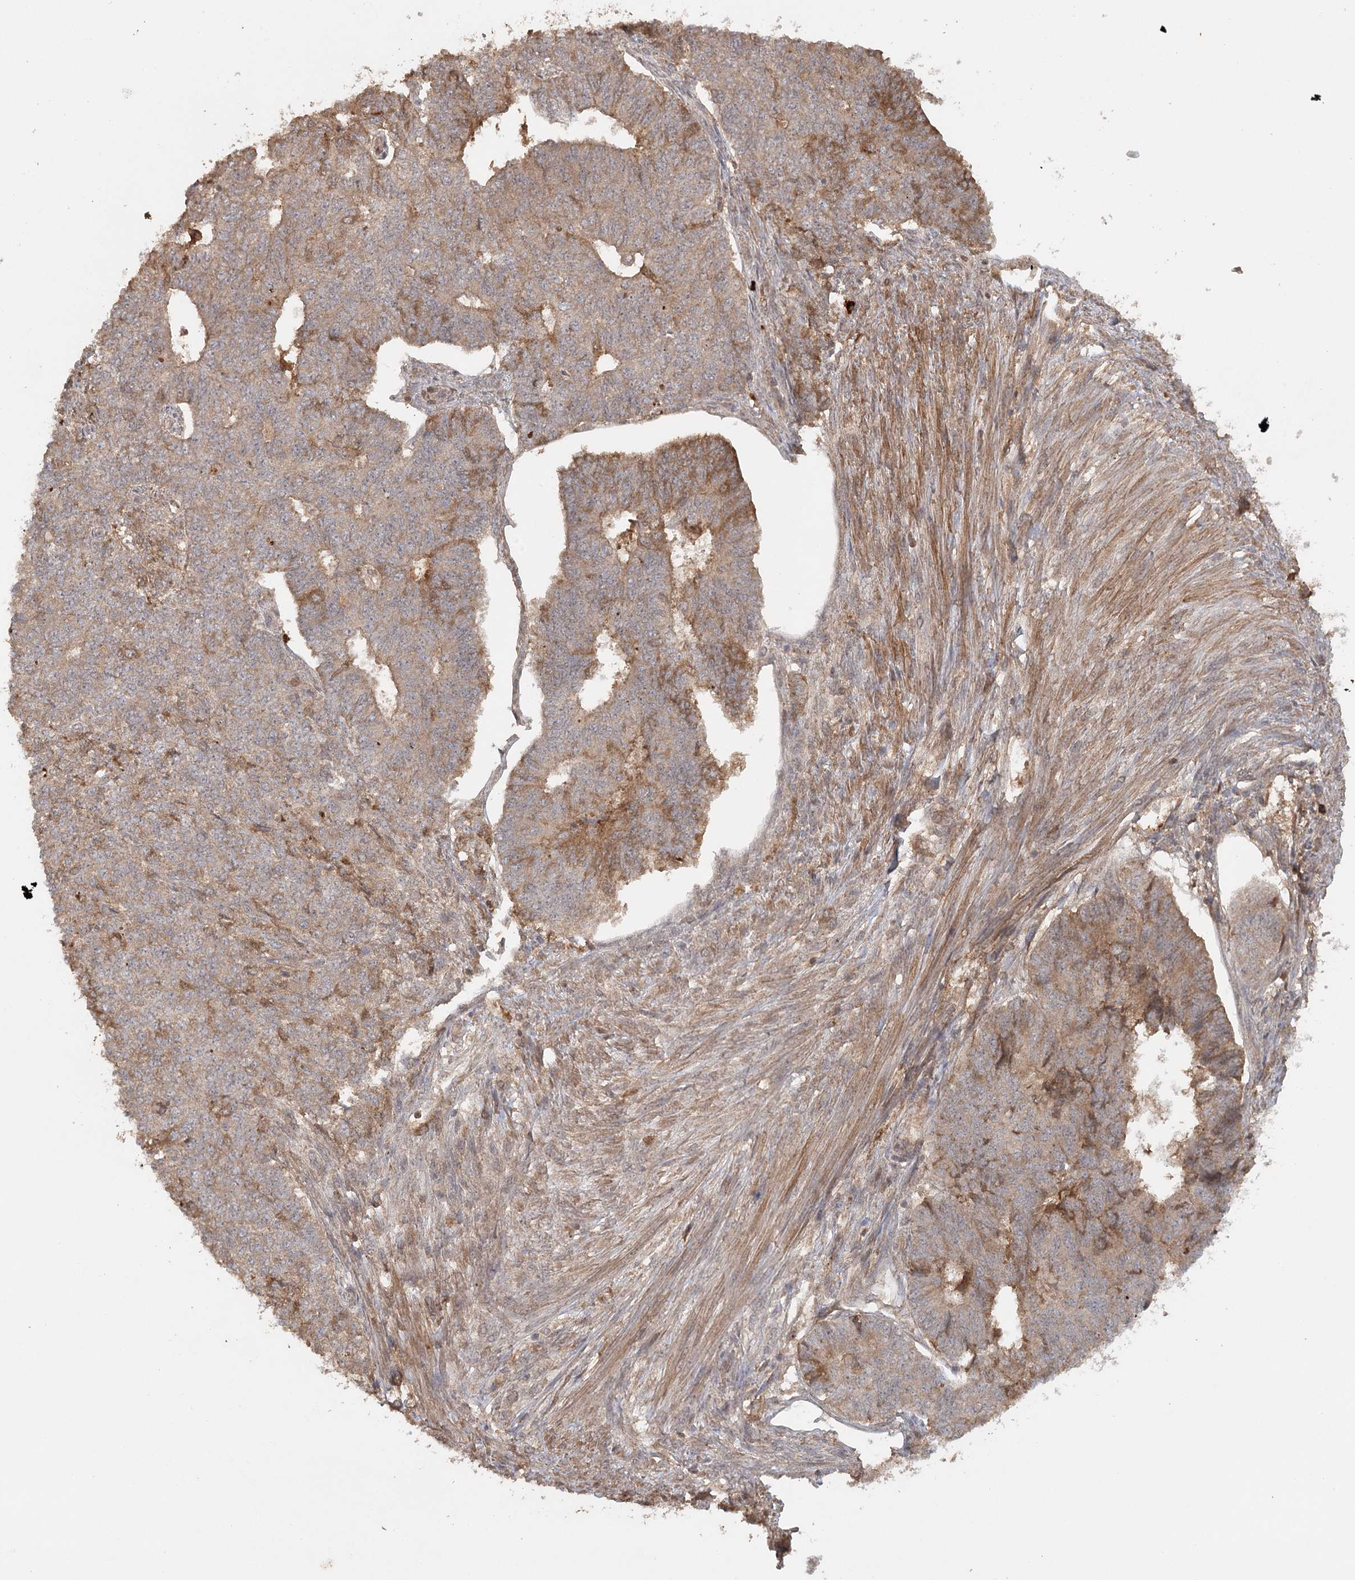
{"staining": {"intensity": "moderate", "quantity": ">75%", "location": "cytoplasmic/membranous"}, "tissue": "endometrial cancer", "cell_type": "Tumor cells", "image_type": "cancer", "snomed": [{"axis": "morphology", "description": "Adenocarcinoma, NOS"}, {"axis": "topography", "description": "Endometrium"}], "caption": "The image reveals a brown stain indicating the presence of a protein in the cytoplasmic/membranous of tumor cells in endometrial cancer (adenocarcinoma). (DAB IHC with brightfield microscopy, high magnification).", "gene": "ARL13A", "patient": {"sex": "female", "age": 32}}